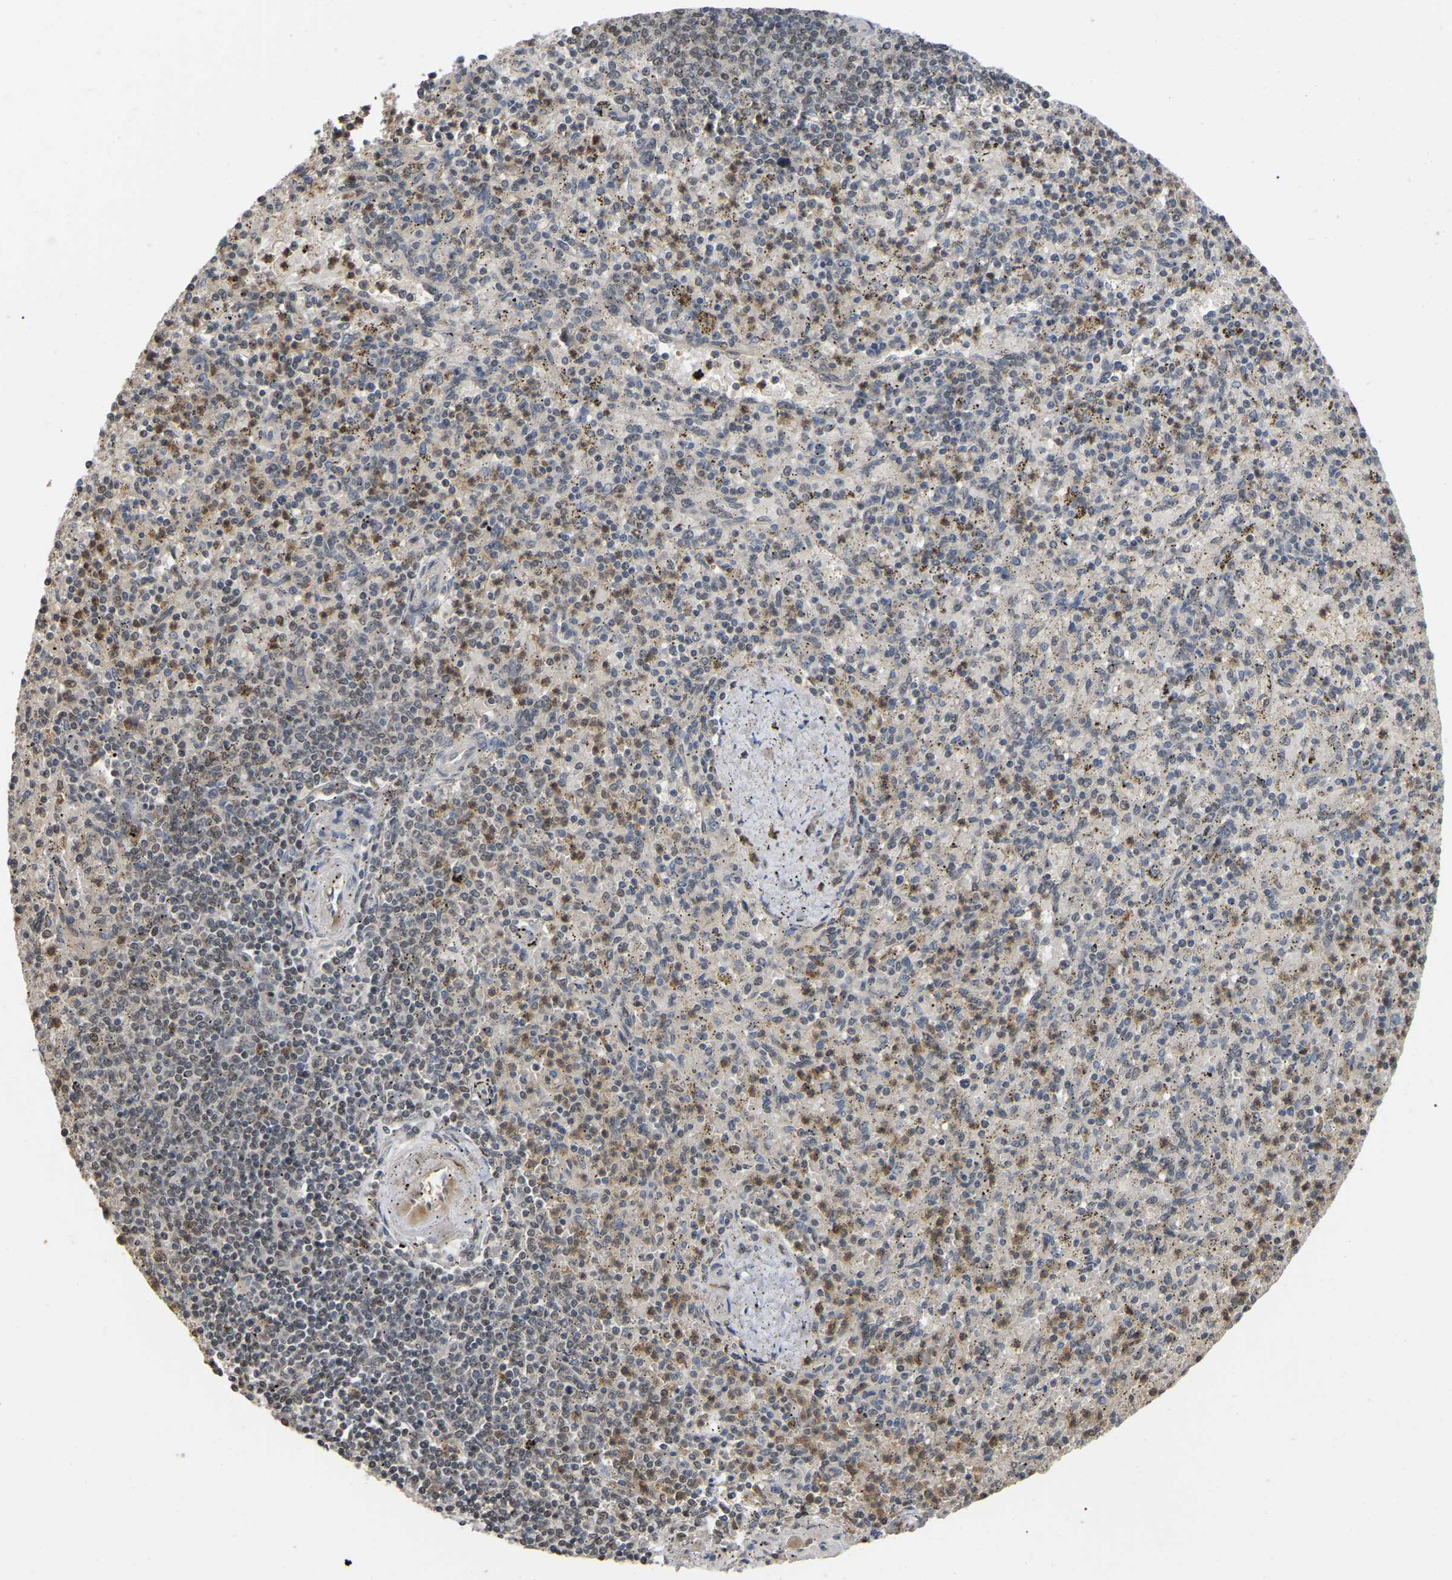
{"staining": {"intensity": "weak", "quantity": "<25%", "location": "nuclear"}, "tissue": "spleen", "cell_type": "Cells in red pulp", "image_type": "normal", "snomed": [{"axis": "morphology", "description": "Normal tissue, NOS"}, {"axis": "topography", "description": "Spleen"}], "caption": "Immunohistochemistry histopathology image of benign spleen: human spleen stained with DAB shows no significant protein staining in cells in red pulp. (DAB IHC with hematoxylin counter stain).", "gene": "FAM219A", "patient": {"sex": "male", "age": 72}}